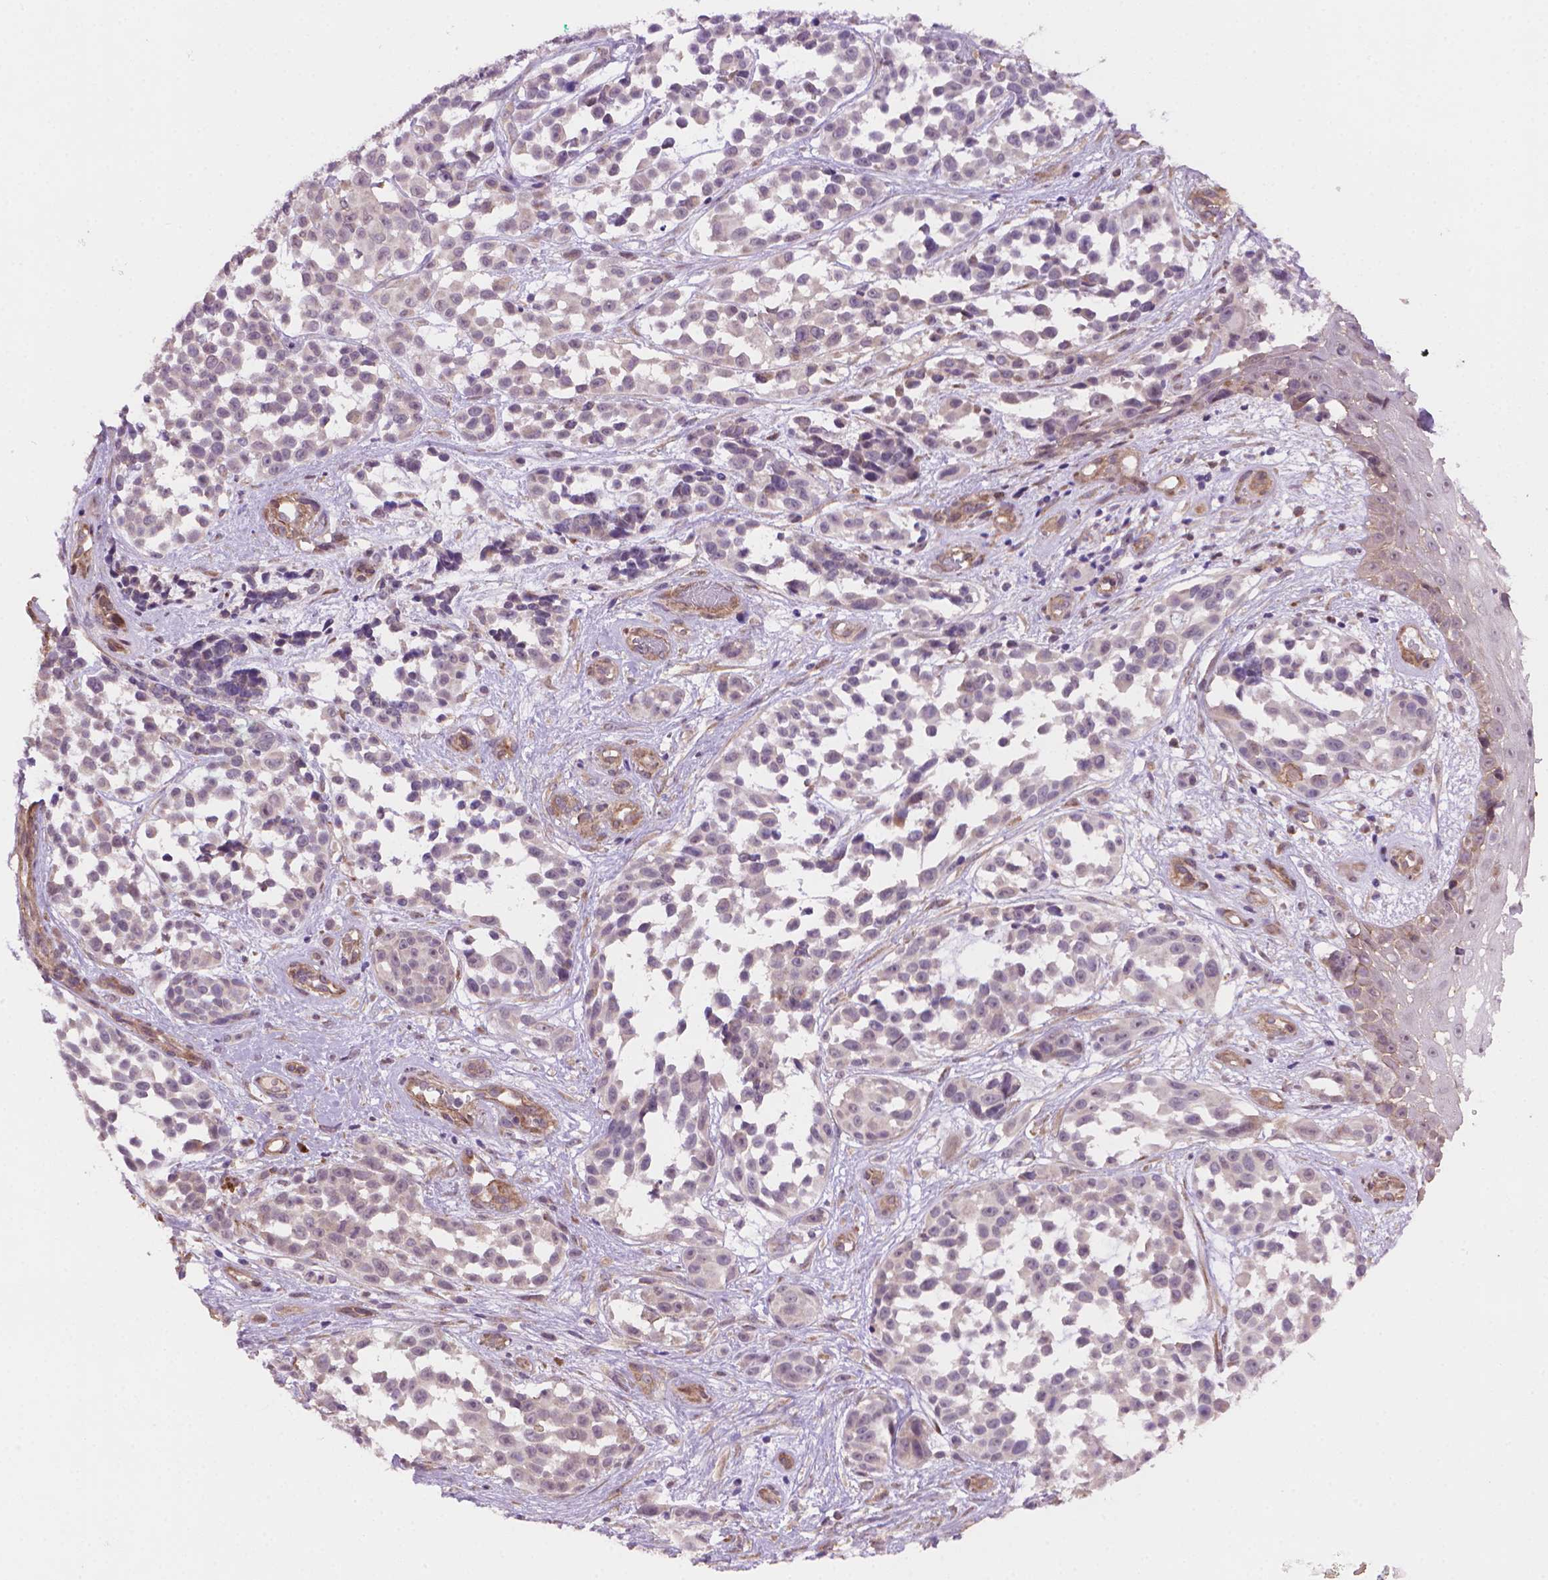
{"staining": {"intensity": "negative", "quantity": "none", "location": "none"}, "tissue": "melanoma", "cell_type": "Tumor cells", "image_type": "cancer", "snomed": [{"axis": "morphology", "description": "Malignant melanoma, NOS"}, {"axis": "topography", "description": "Skin"}], "caption": "Immunohistochemical staining of melanoma displays no significant staining in tumor cells. (DAB (3,3'-diaminobenzidine) immunohistochemistry (IHC), high magnification).", "gene": "AMMECR1", "patient": {"sex": "female", "age": 88}}